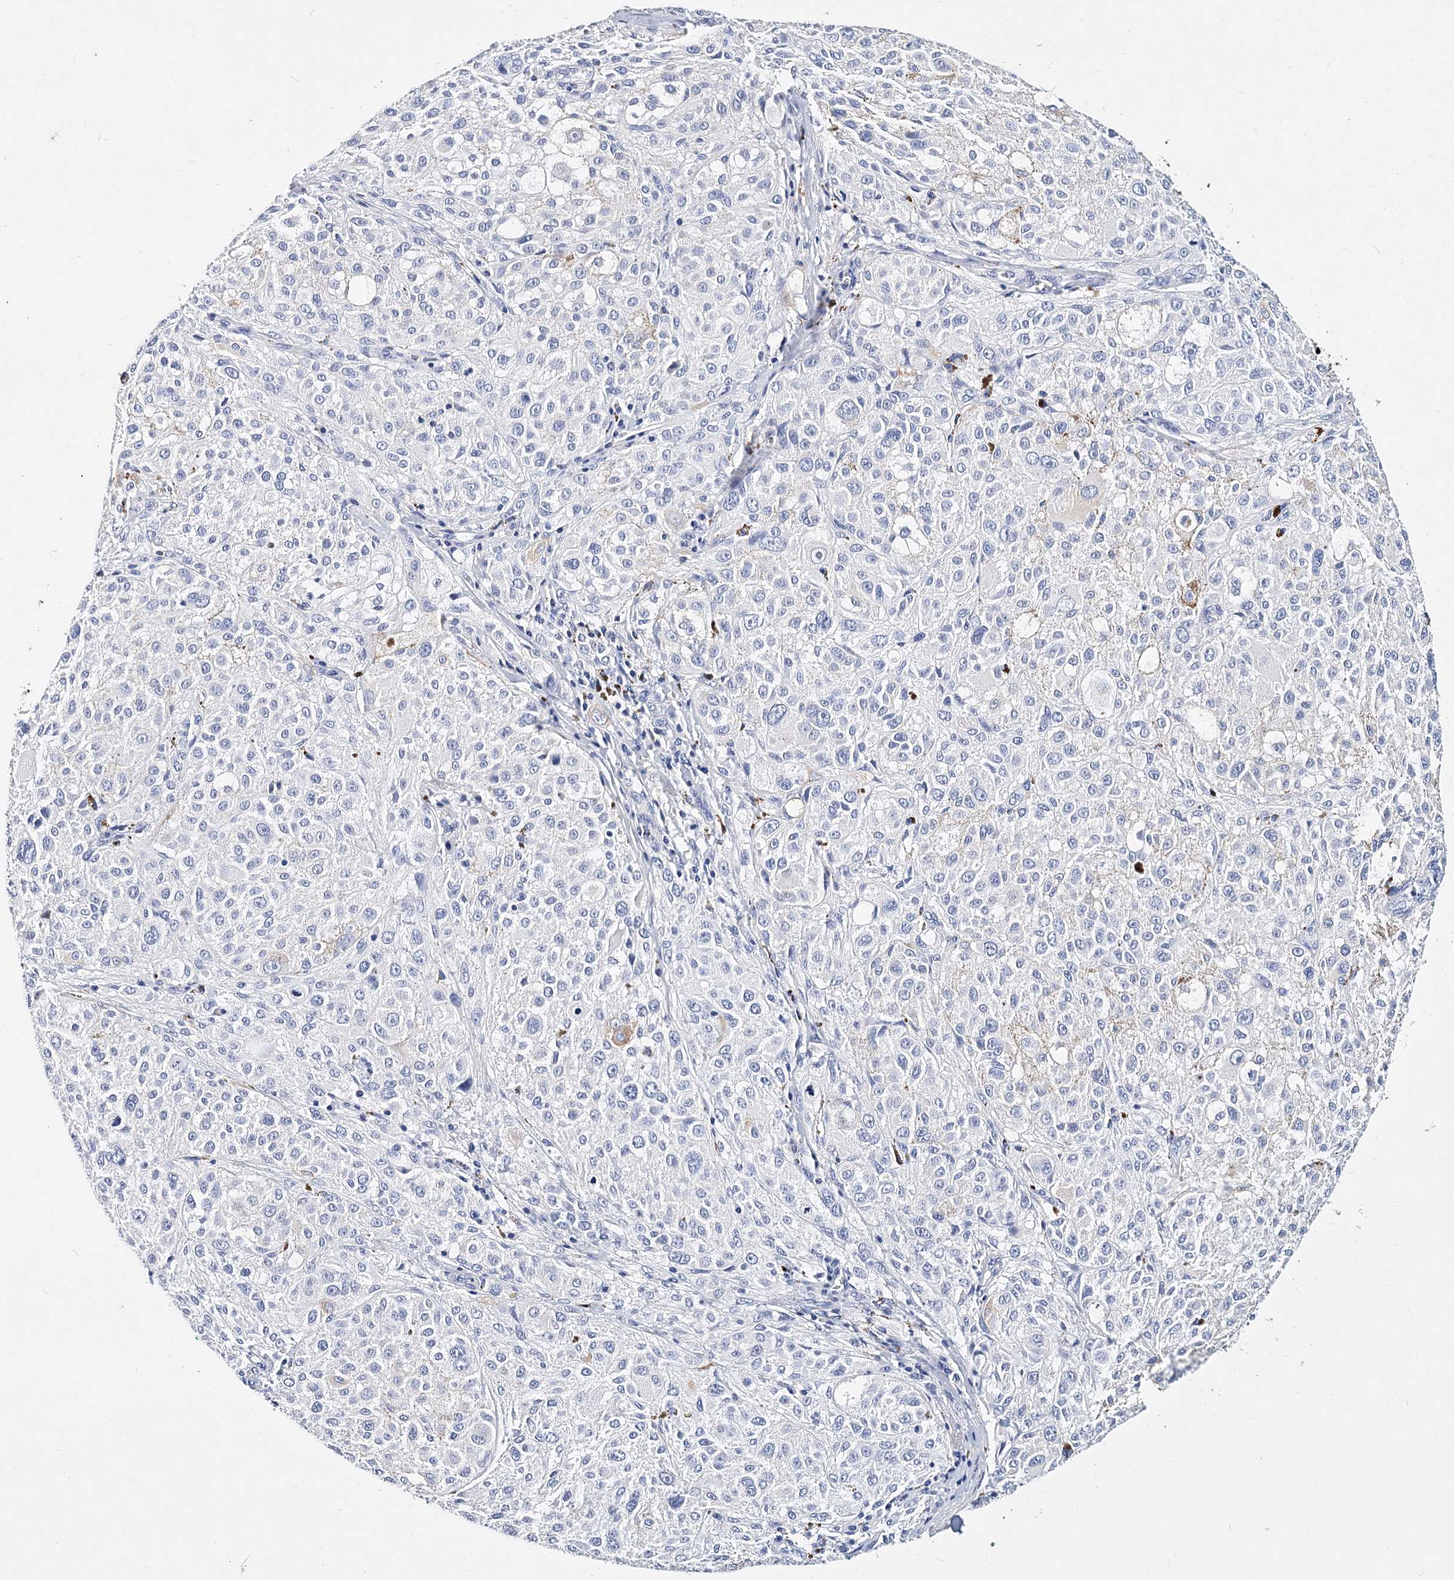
{"staining": {"intensity": "negative", "quantity": "none", "location": "none"}, "tissue": "melanoma", "cell_type": "Tumor cells", "image_type": "cancer", "snomed": [{"axis": "morphology", "description": "Necrosis, NOS"}, {"axis": "morphology", "description": "Malignant melanoma, NOS"}, {"axis": "topography", "description": "Skin"}], "caption": "Micrograph shows no protein positivity in tumor cells of malignant melanoma tissue.", "gene": "ITGA2B", "patient": {"sex": "female", "age": 87}}